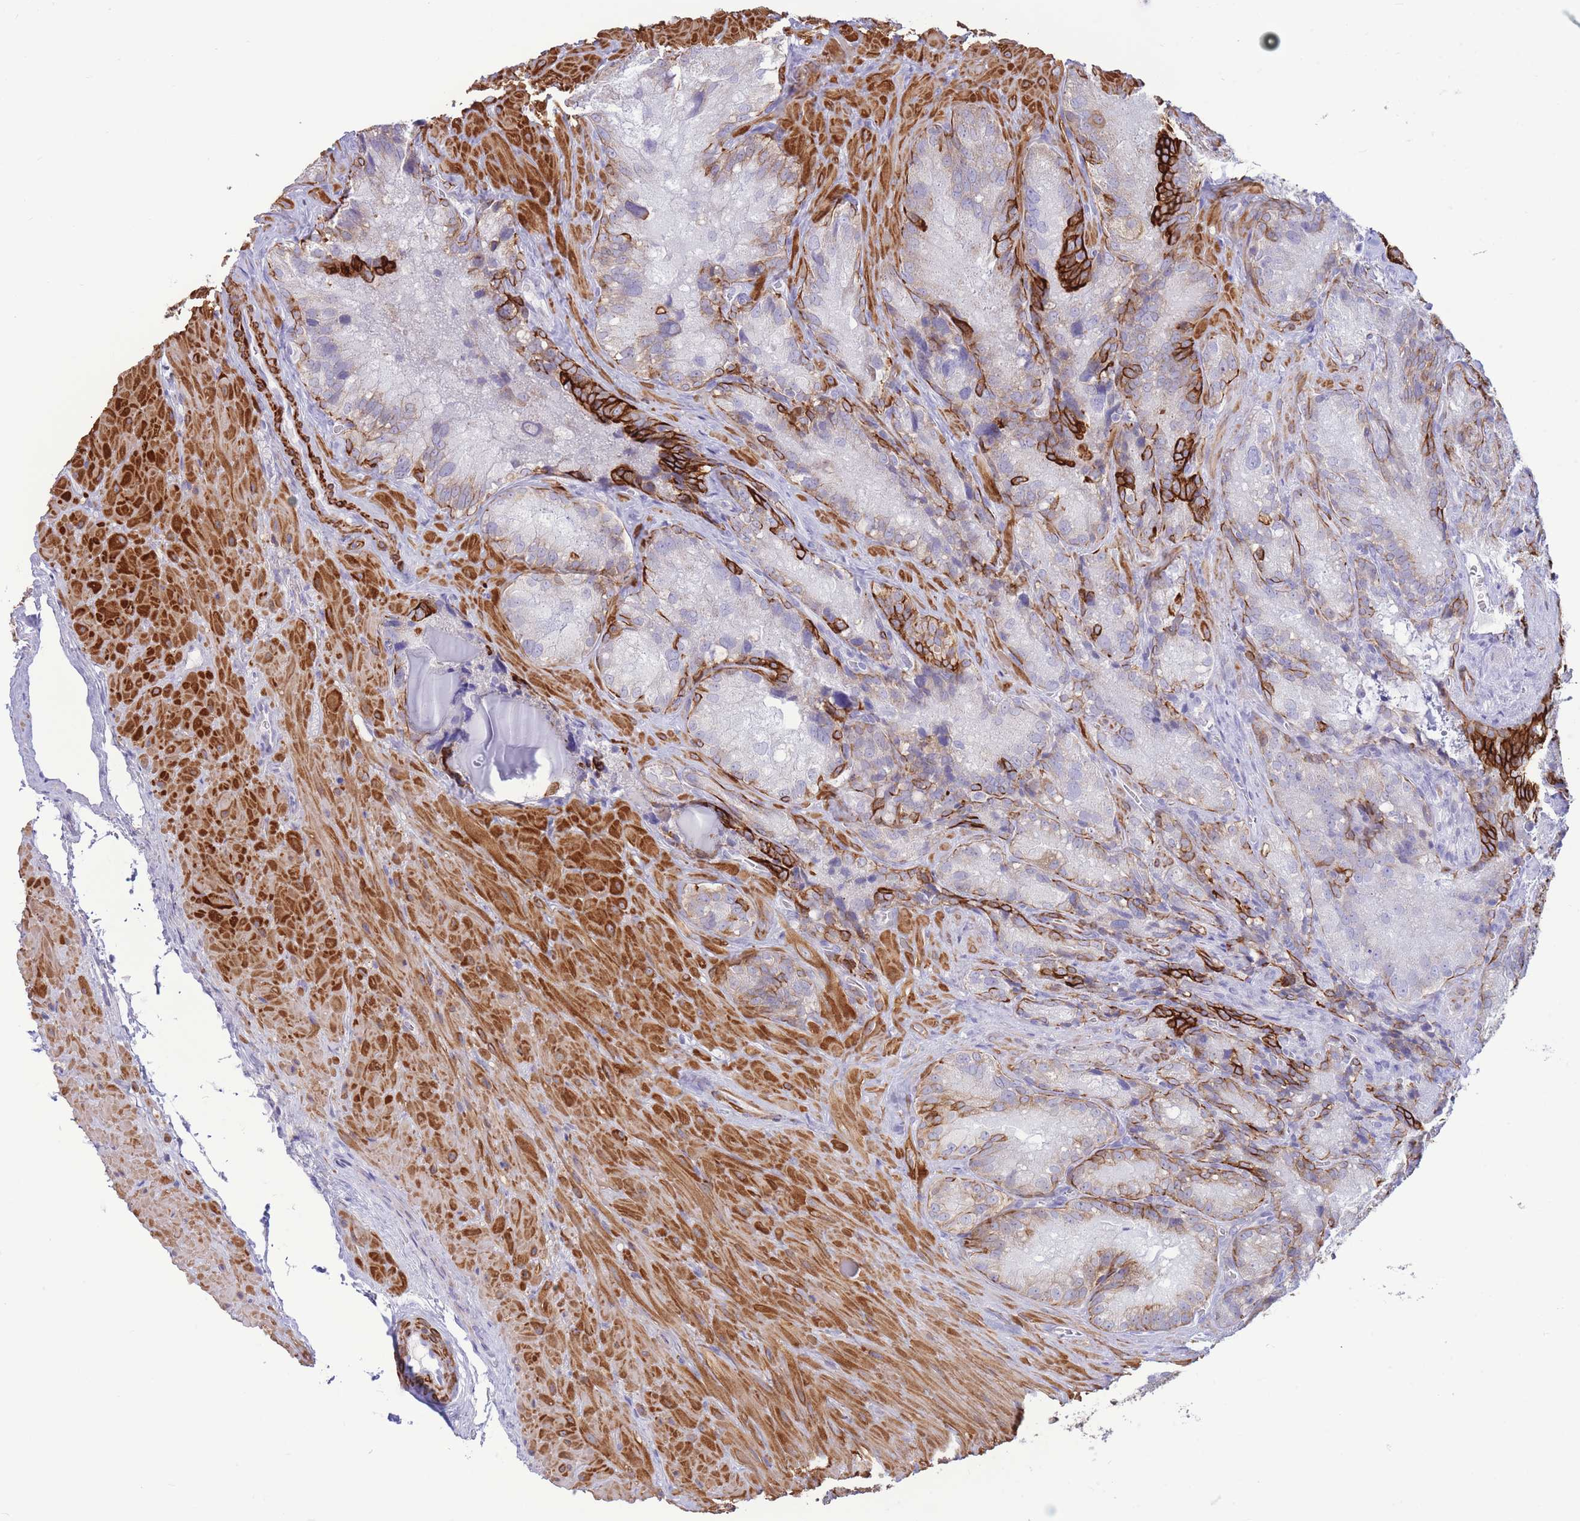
{"staining": {"intensity": "strong", "quantity": "25%-75%", "location": "cytoplasmic/membranous"}, "tissue": "seminal vesicle", "cell_type": "Glandular cells", "image_type": "normal", "snomed": [{"axis": "morphology", "description": "Normal tissue, NOS"}, {"axis": "topography", "description": "Seminal veicle"}], "caption": "A high amount of strong cytoplasmic/membranous expression is present in about 25%-75% of glandular cells in normal seminal vesicle. (DAB (3,3'-diaminobenzidine) IHC with brightfield microscopy, high magnification).", "gene": "VWA8", "patient": {"sex": "male", "age": 62}}